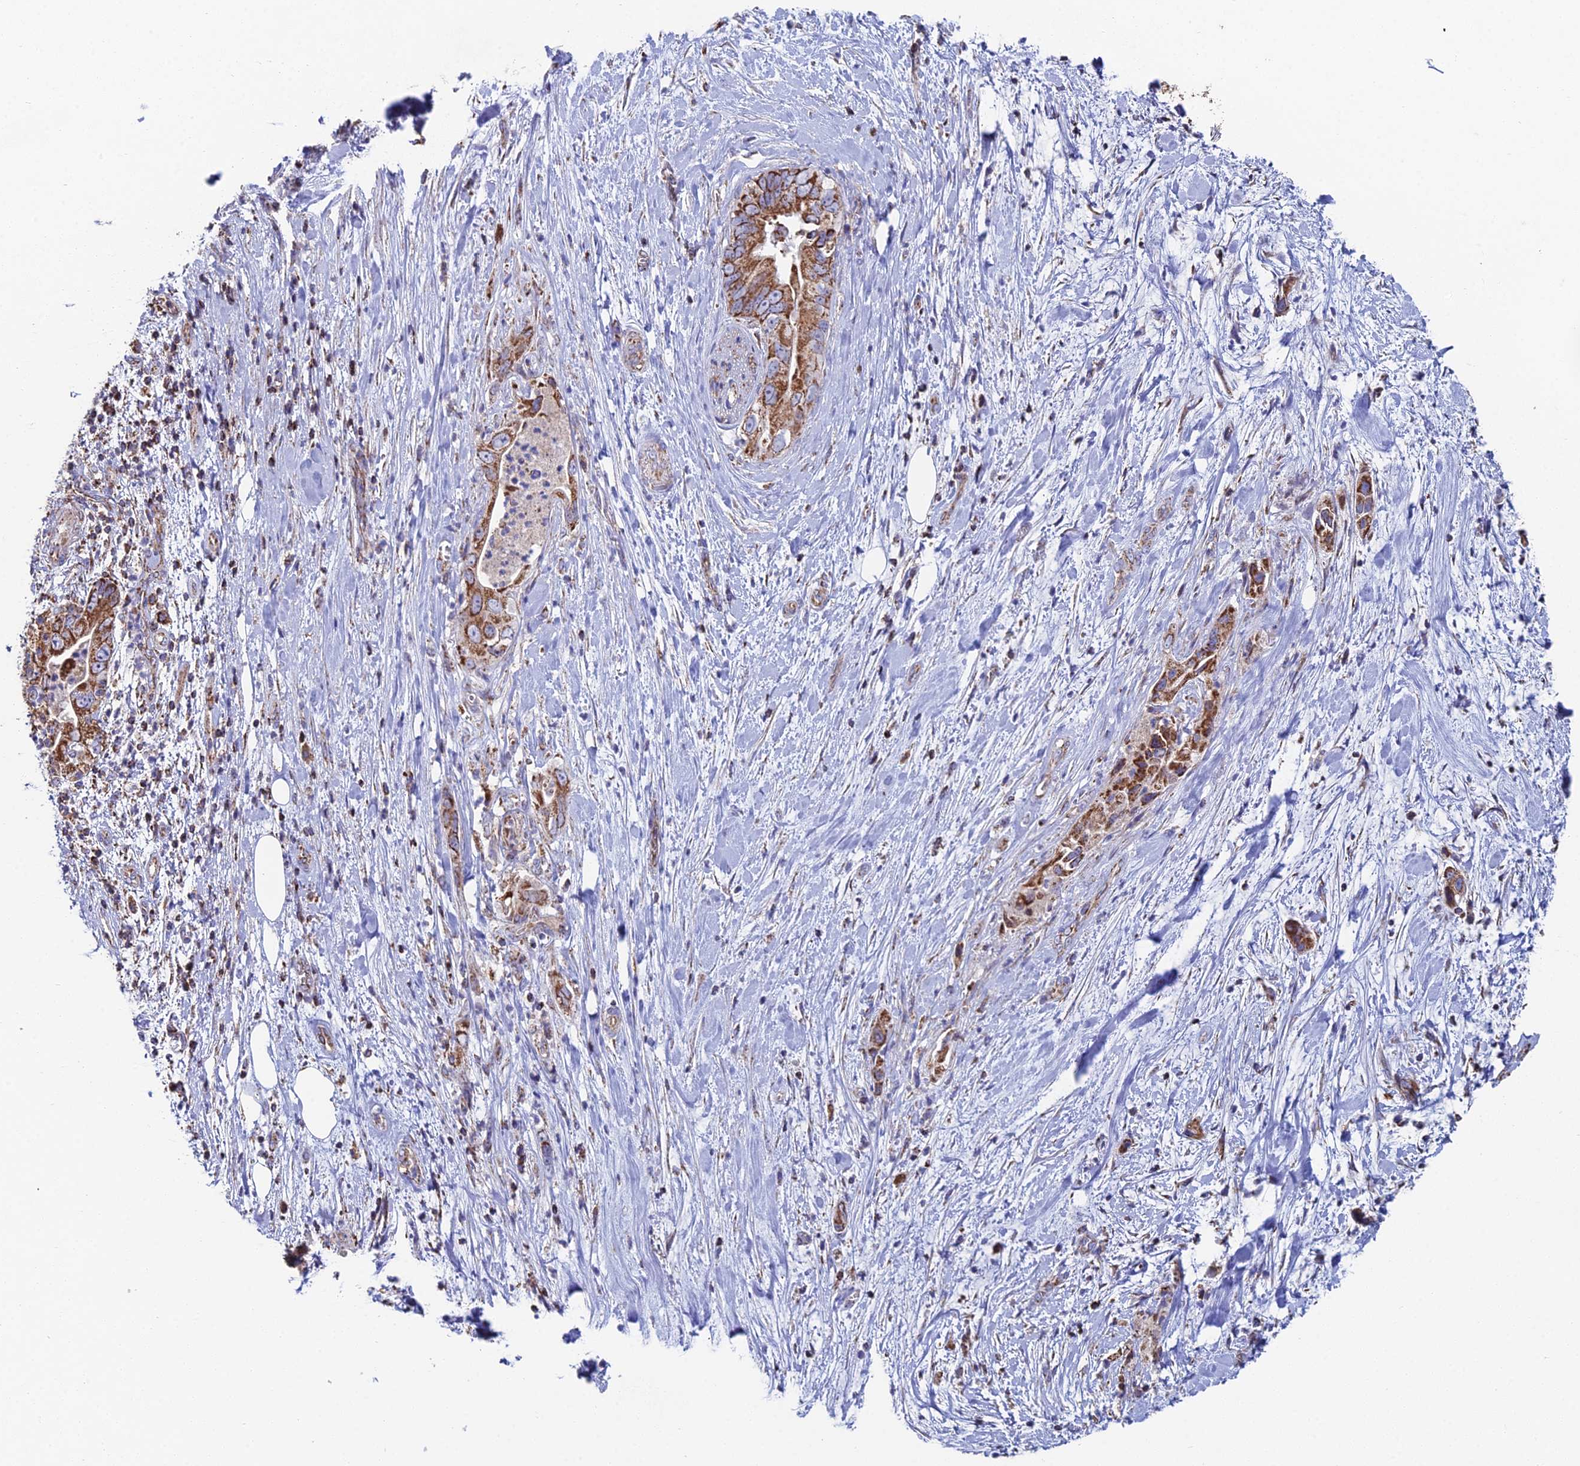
{"staining": {"intensity": "moderate", "quantity": ">75%", "location": "cytoplasmic/membranous"}, "tissue": "pancreatic cancer", "cell_type": "Tumor cells", "image_type": "cancer", "snomed": [{"axis": "morphology", "description": "Adenocarcinoma, NOS"}, {"axis": "topography", "description": "Pancreas"}], "caption": "Immunohistochemical staining of human pancreatic cancer reveals moderate cytoplasmic/membranous protein staining in about >75% of tumor cells.", "gene": "SPOCK2", "patient": {"sex": "female", "age": 78}}